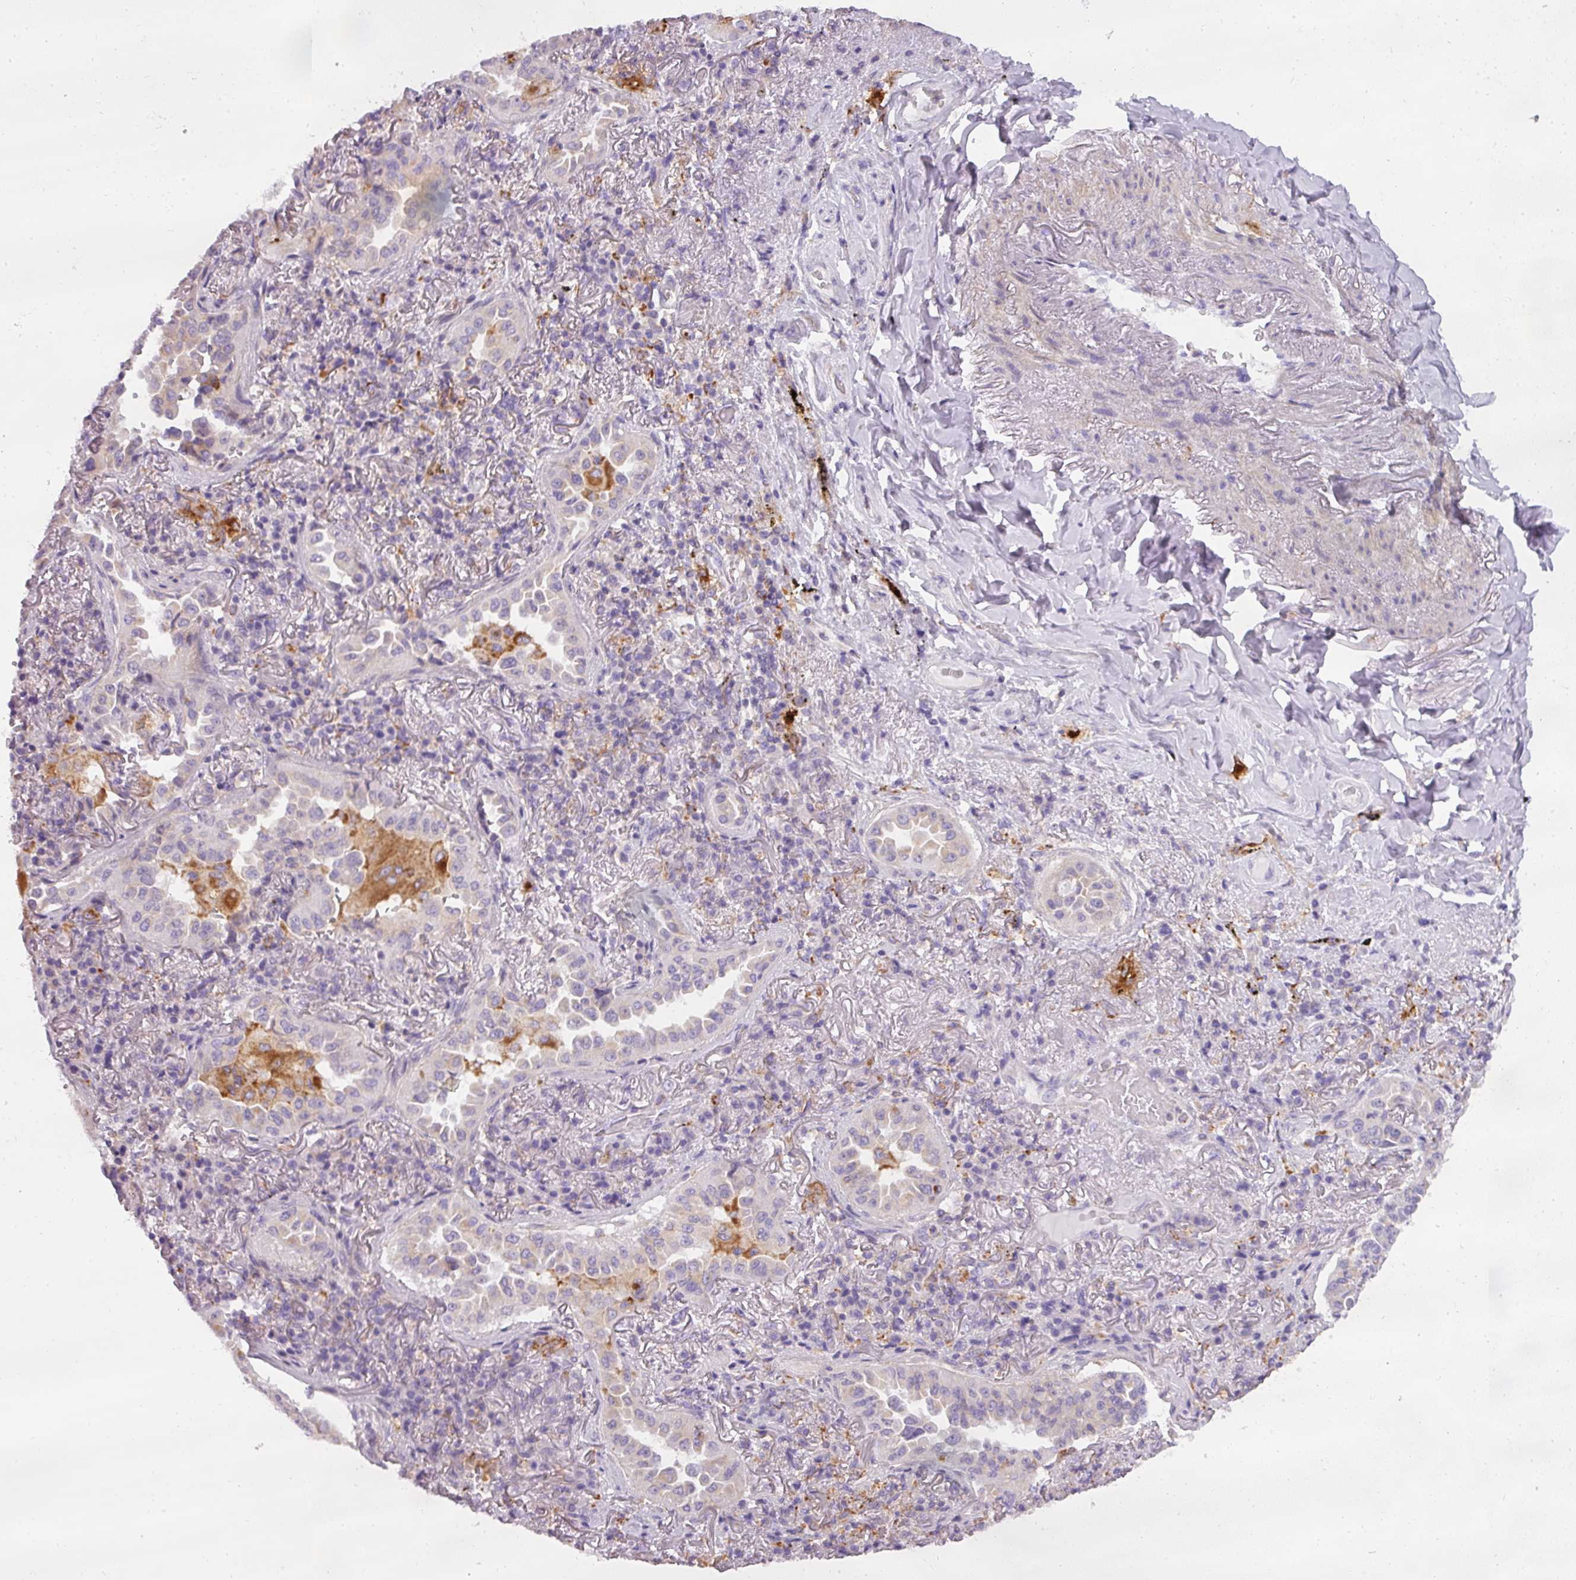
{"staining": {"intensity": "negative", "quantity": "none", "location": "none"}, "tissue": "lung cancer", "cell_type": "Tumor cells", "image_type": "cancer", "snomed": [{"axis": "morphology", "description": "Adenocarcinoma, NOS"}, {"axis": "topography", "description": "Lung"}], "caption": "The micrograph demonstrates no significant expression in tumor cells of lung cancer (adenocarcinoma).", "gene": "ATP6V1D", "patient": {"sex": "female", "age": 69}}